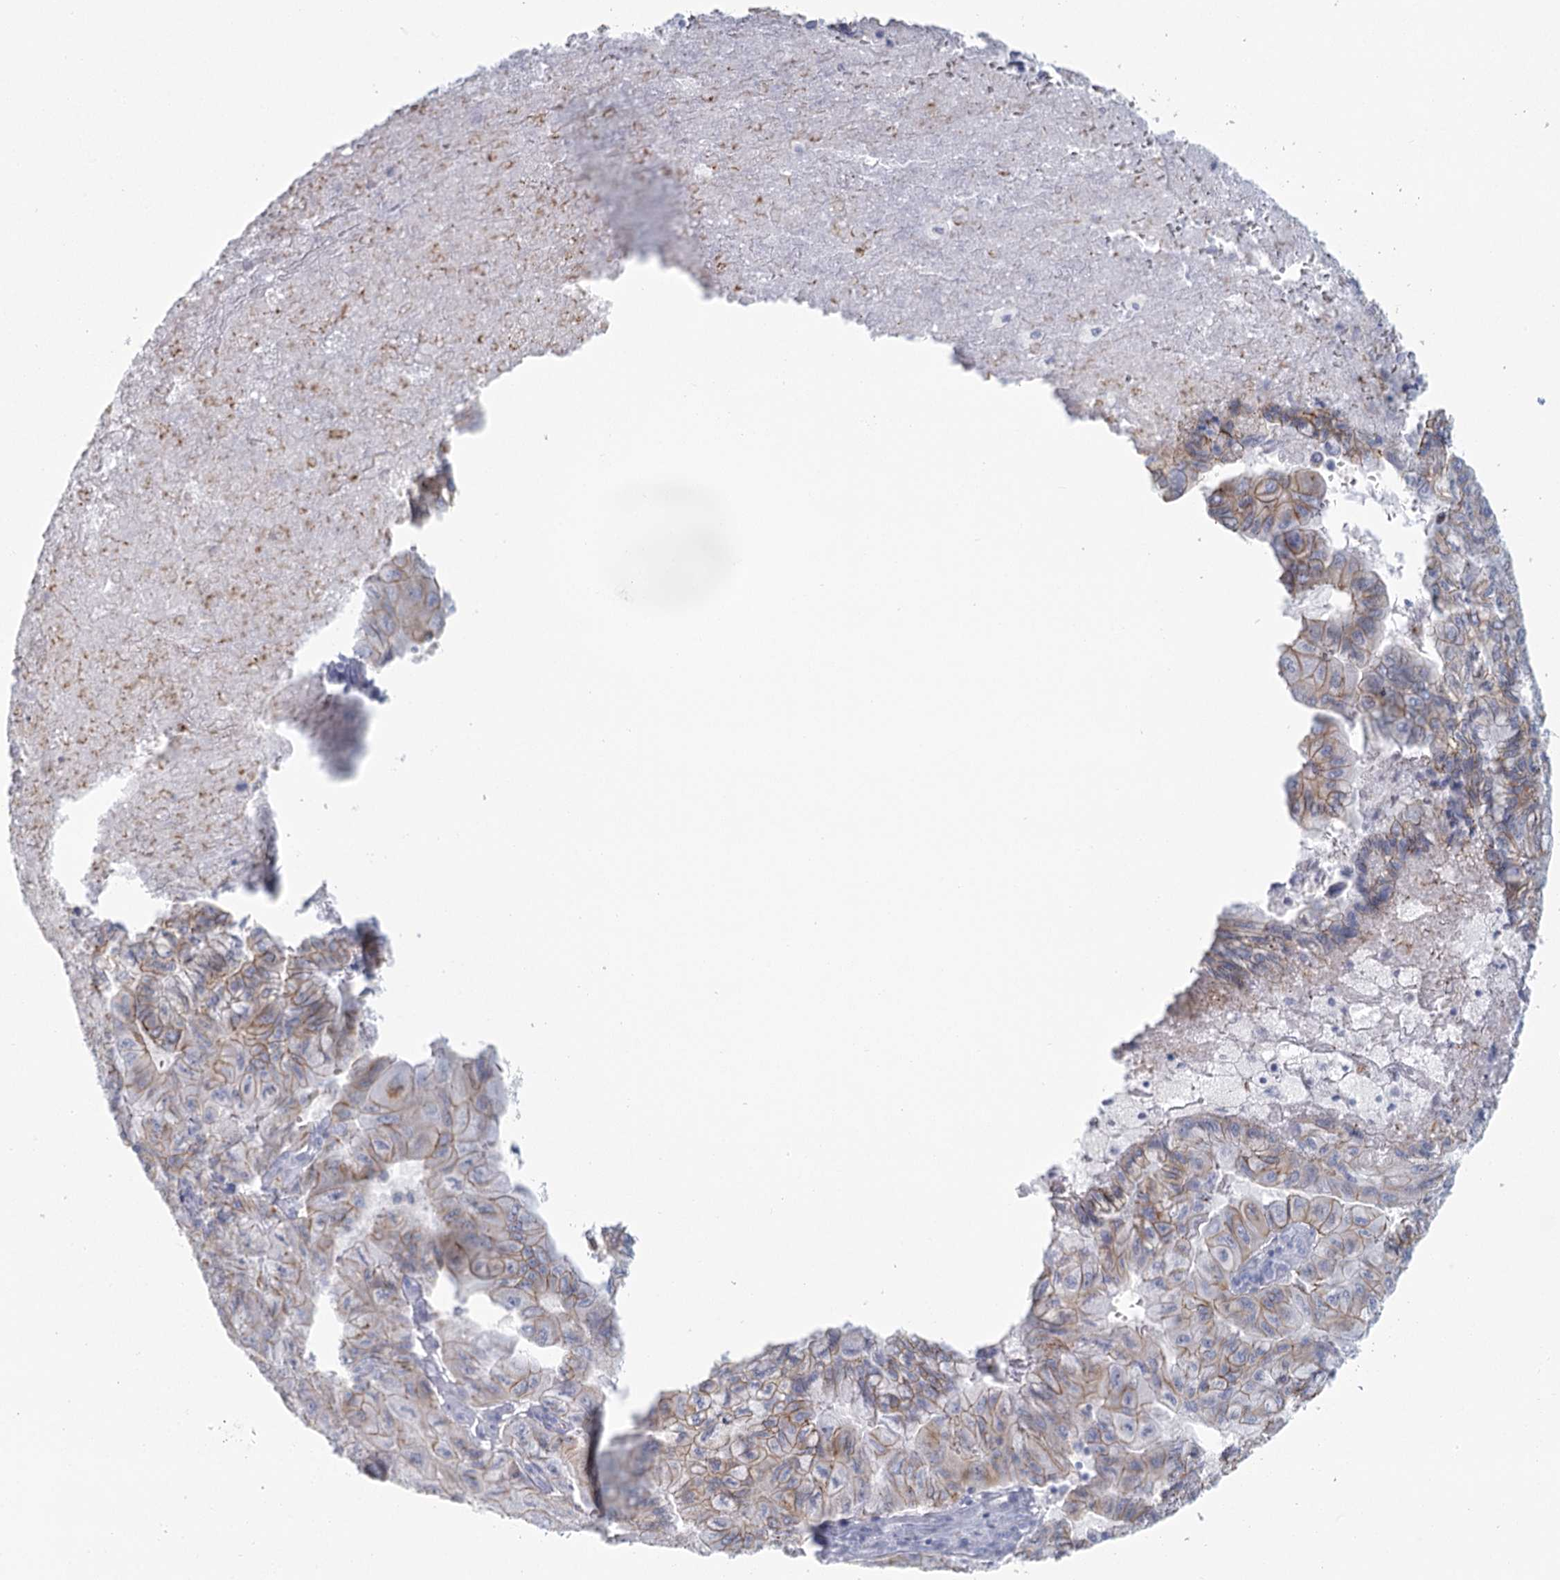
{"staining": {"intensity": "moderate", "quantity": "25%-75%", "location": "cytoplasmic/membranous"}, "tissue": "pancreatic cancer", "cell_type": "Tumor cells", "image_type": "cancer", "snomed": [{"axis": "morphology", "description": "Adenocarcinoma, NOS"}, {"axis": "topography", "description": "Pancreas"}], "caption": "The photomicrograph reveals staining of pancreatic cancer (adenocarcinoma), revealing moderate cytoplasmic/membranous protein staining (brown color) within tumor cells.", "gene": "WNT8B", "patient": {"sex": "male", "age": 51}}